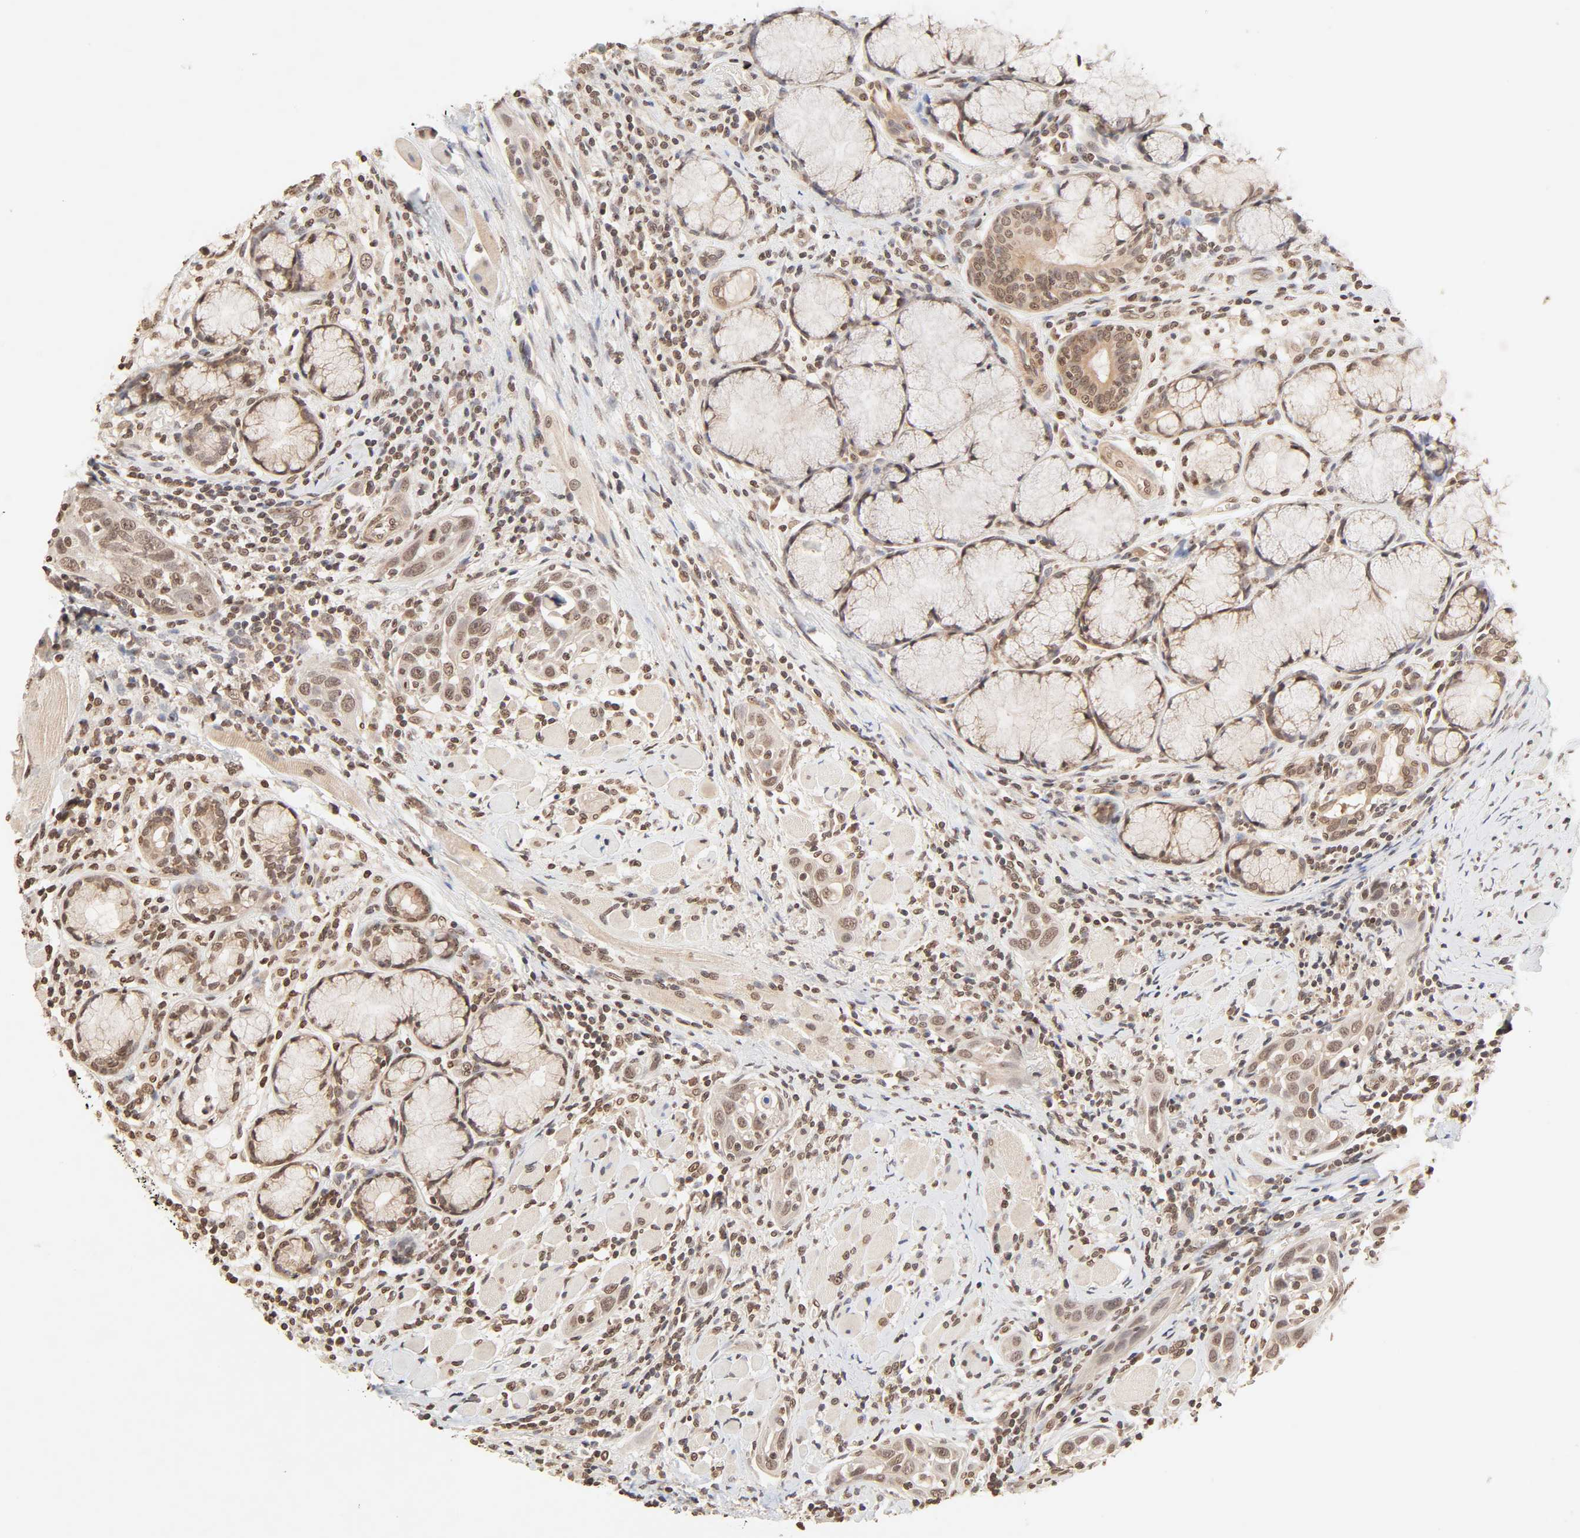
{"staining": {"intensity": "moderate", "quantity": "25%-75%", "location": "cytoplasmic/membranous,nuclear"}, "tissue": "head and neck cancer", "cell_type": "Tumor cells", "image_type": "cancer", "snomed": [{"axis": "morphology", "description": "Squamous cell carcinoma, NOS"}, {"axis": "topography", "description": "Oral tissue"}, {"axis": "topography", "description": "Head-Neck"}], "caption": "Squamous cell carcinoma (head and neck) was stained to show a protein in brown. There is medium levels of moderate cytoplasmic/membranous and nuclear expression in about 25%-75% of tumor cells.", "gene": "TBL1X", "patient": {"sex": "female", "age": 50}}